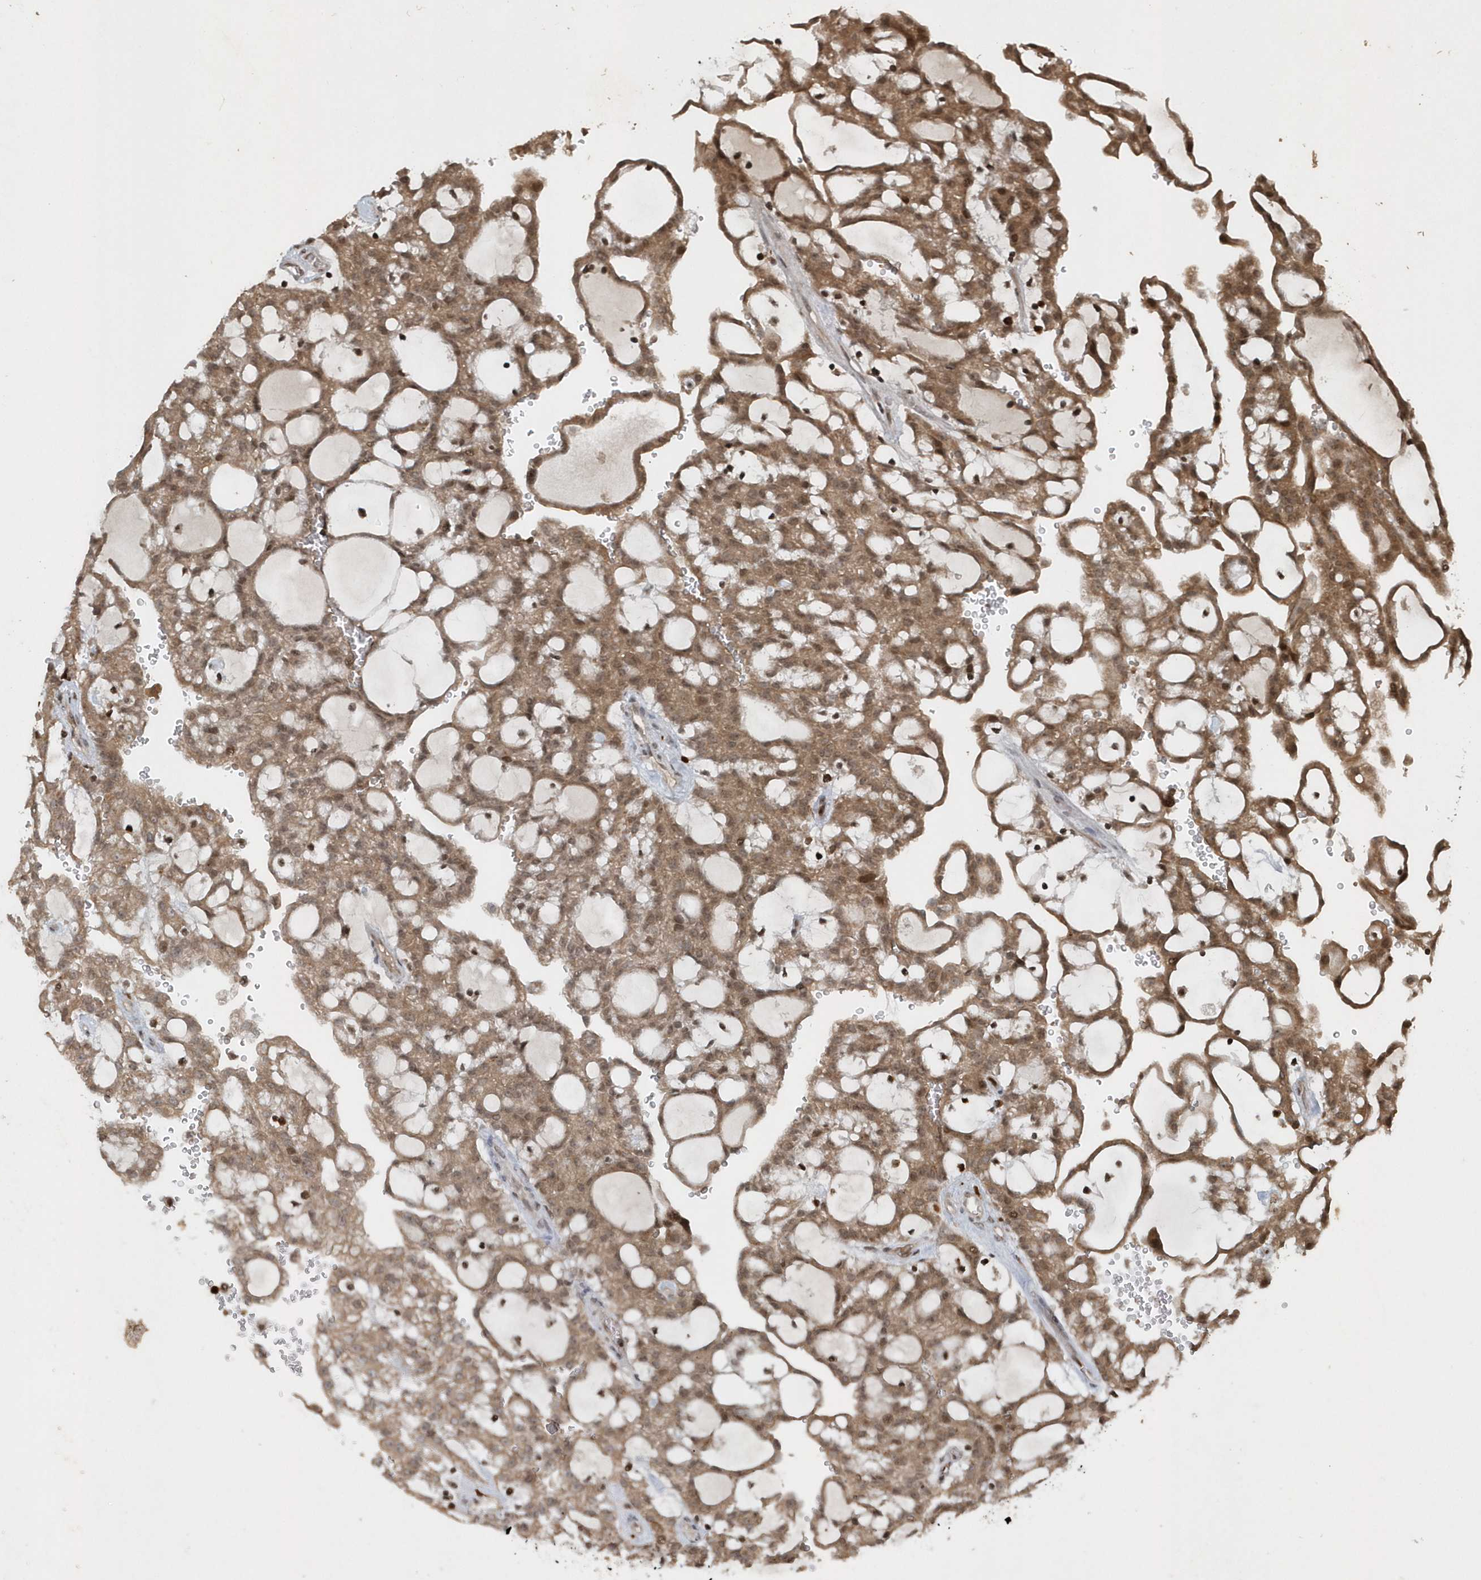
{"staining": {"intensity": "moderate", "quantity": ">75%", "location": "cytoplasmic/membranous,nuclear"}, "tissue": "renal cancer", "cell_type": "Tumor cells", "image_type": "cancer", "snomed": [{"axis": "morphology", "description": "Adenocarcinoma, NOS"}, {"axis": "topography", "description": "Kidney"}], "caption": "DAB immunohistochemical staining of human renal cancer displays moderate cytoplasmic/membranous and nuclear protein staining in approximately >75% of tumor cells.", "gene": "EIF2B1", "patient": {"sex": "male", "age": 63}}